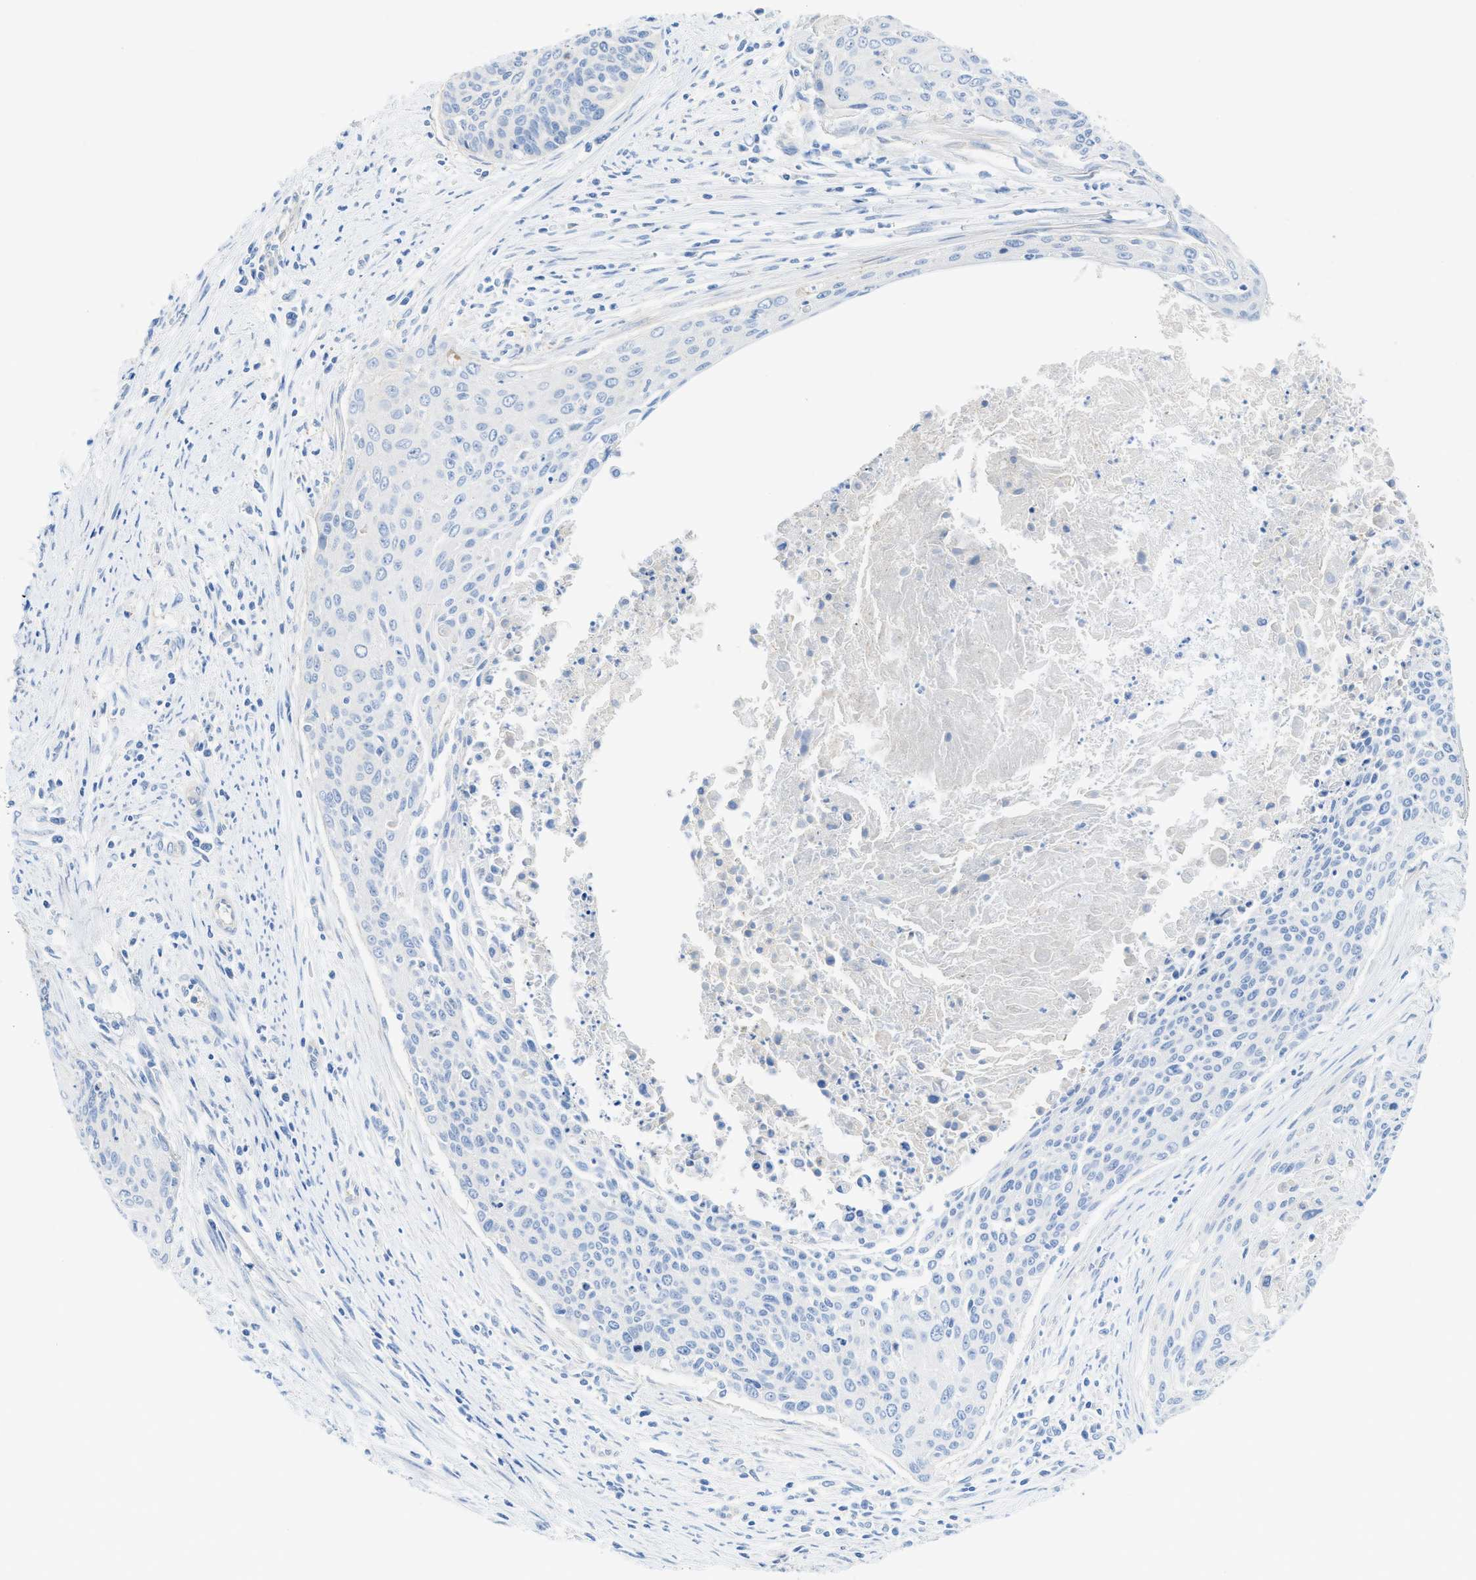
{"staining": {"intensity": "negative", "quantity": "none", "location": "none"}, "tissue": "cervical cancer", "cell_type": "Tumor cells", "image_type": "cancer", "snomed": [{"axis": "morphology", "description": "Squamous cell carcinoma, NOS"}, {"axis": "topography", "description": "Cervix"}], "caption": "High power microscopy micrograph of an IHC micrograph of cervical cancer, revealing no significant positivity in tumor cells. Nuclei are stained in blue.", "gene": "MYL3", "patient": {"sex": "female", "age": 55}}